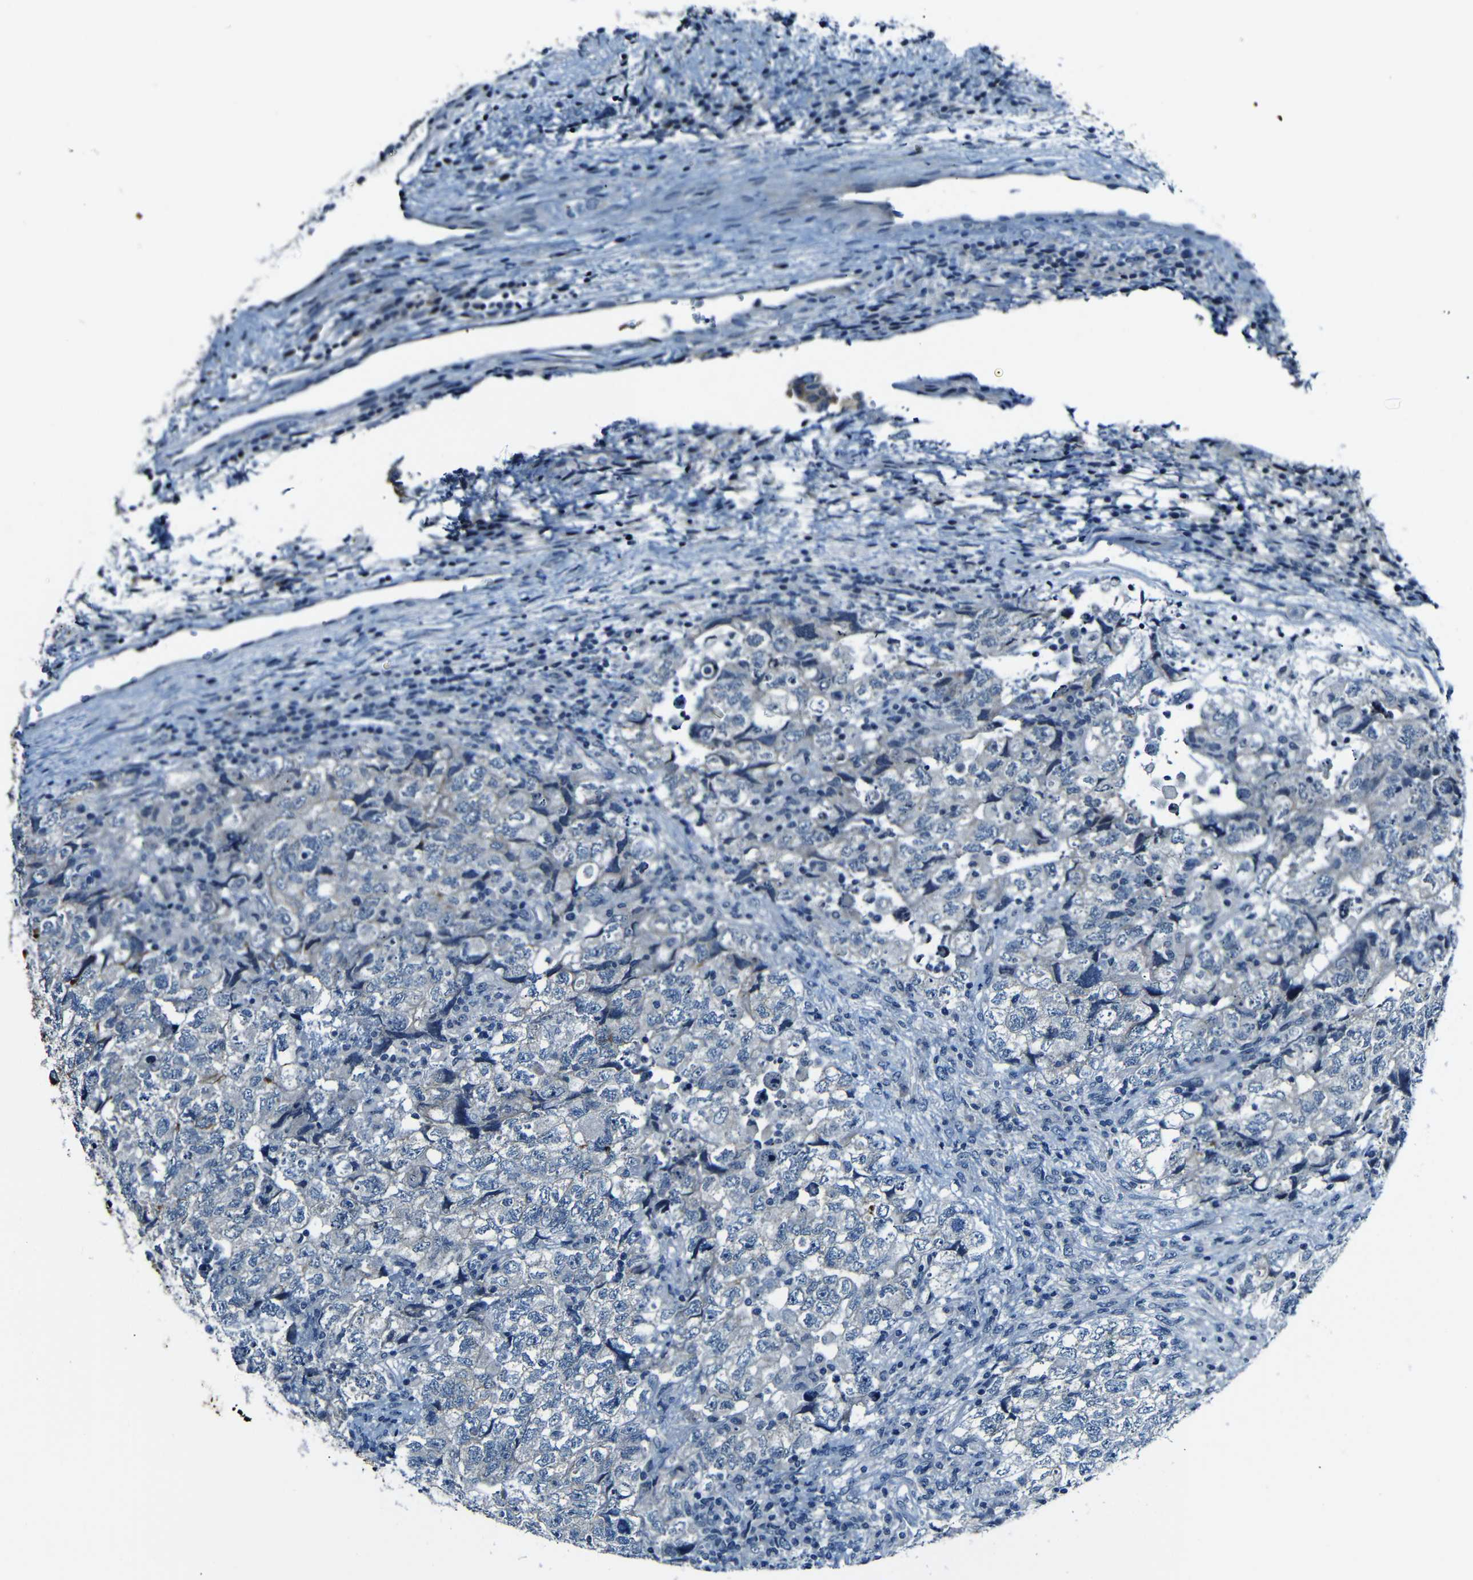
{"staining": {"intensity": "weak", "quantity": "<25%", "location": "cytoplasmic/membranous"}, "tissue": "testis cancer", "cell_type": "Tumor cells", "image_type": "cancer", "snomed": [{"axis": "morphology", "description": "Carcinoma, Embryonal, NOS"}, {"axis": "topography", "description": "Testis"}], "caption": "Immunohistochemistry image of neoplastic tissue: testis embryonal carcinoma stained with DAB (3,3'-diaminobenzidine) displays no significant protein positivity in tumor cells.", "gene": "ANK3", "patient": {"sex": "male", "age": 36}}